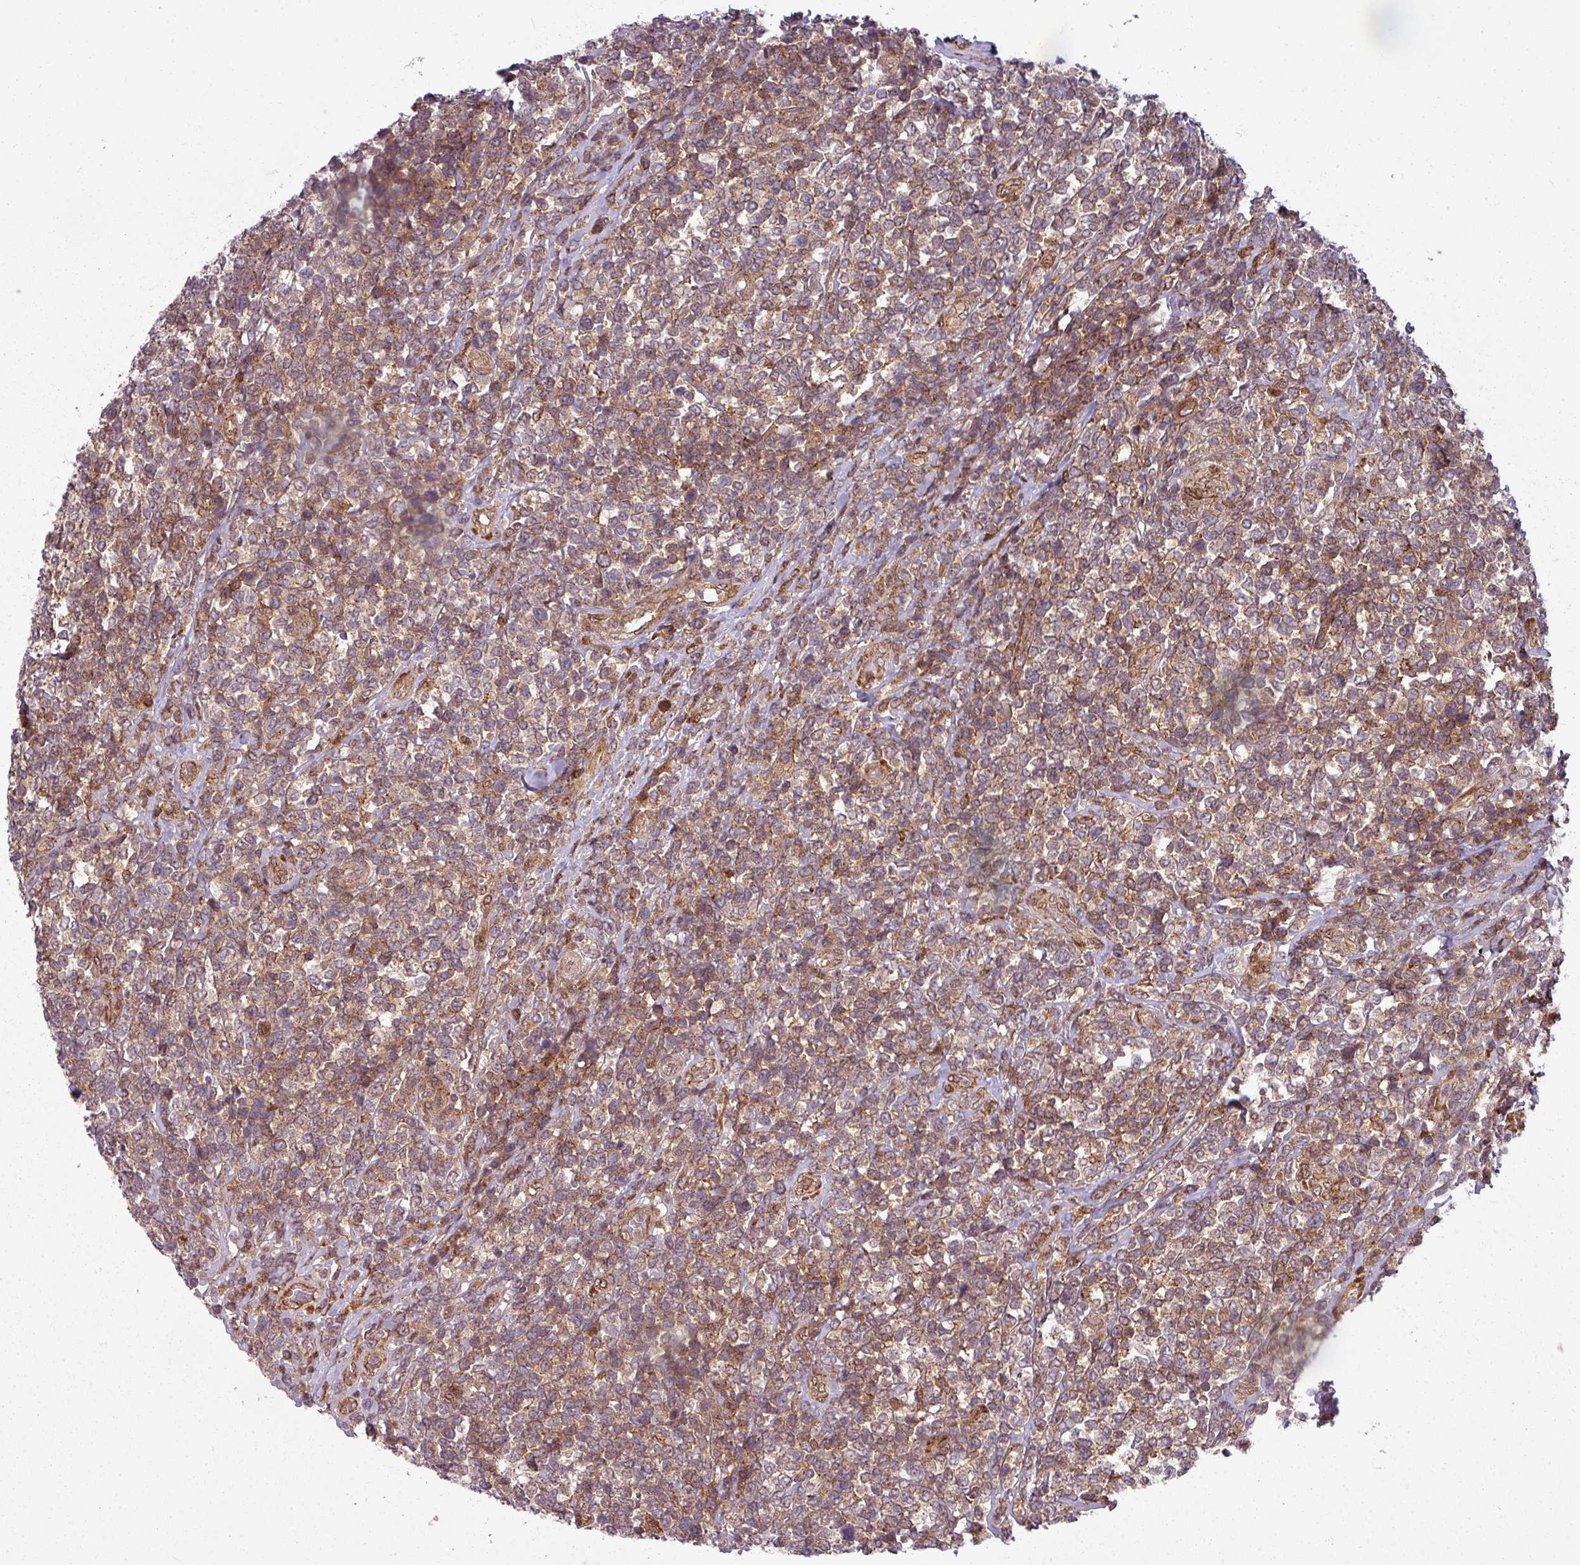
{"staining": {"intensity": "weak", "quantity": ">75%", "location": "cytoplasmic/membranous"}, "tissue": "lymphoma", "cell_type": "Tumor cells", "image_type": "cancer", "snomed": [{"axis": "morphology", "description": "Malignant lymphoma, non-Hodgkin's type, High grade"}, {"axis": "topography", "description": "Soft tissue"}], "caption": "A brown stain labels weak cytoplasmic/membranous expression of a protein in high-grade malignant lymphoma, non-Hodgkin's type tumor cells.", "gene": "CLIC1", "patient": {"sex": "female", "age": 56}}